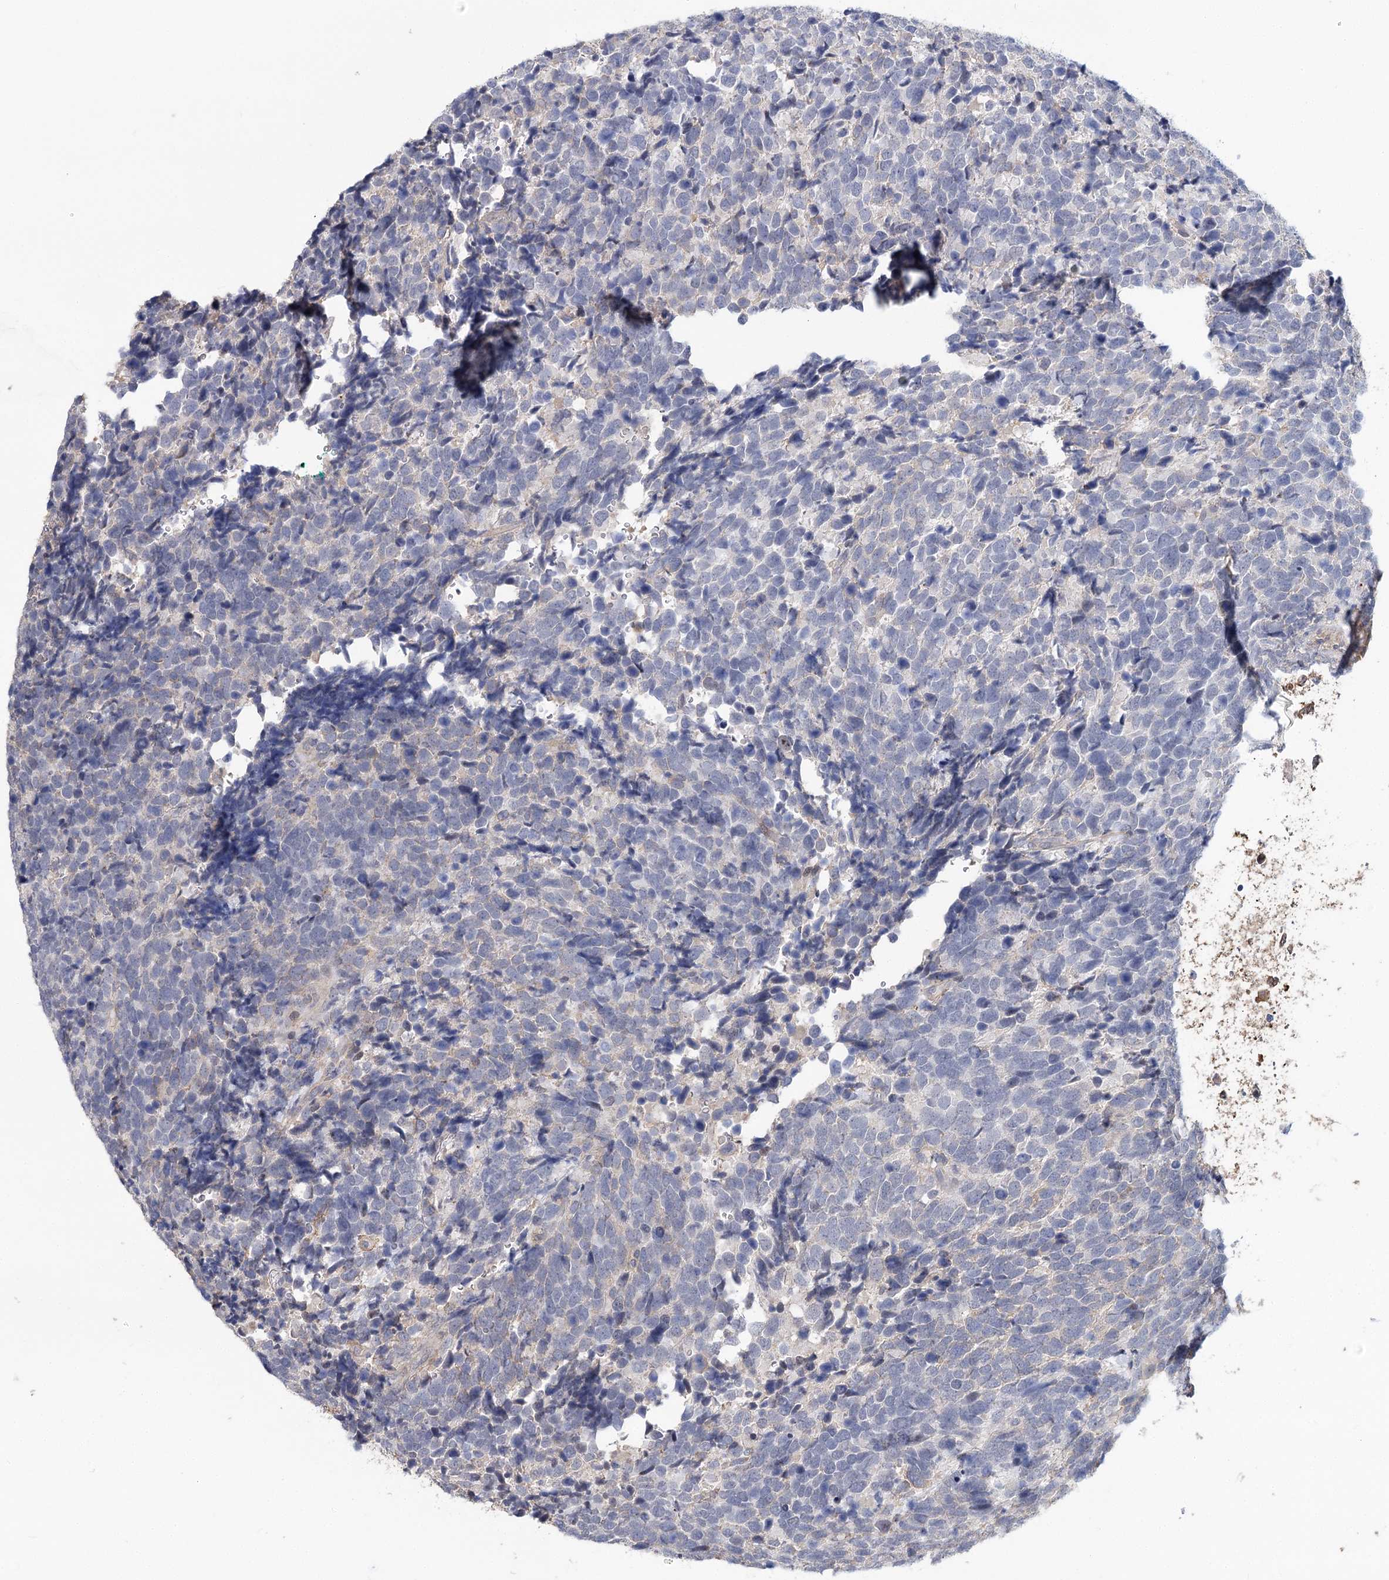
{"staining": {"intensity": "negative", "quantity": "none", "location": "none"}, "tissue": "urothelial cancer", "cell_type": "Tumor cells", "image_type": "cancer", "snomed": [{"axis": "morphology", "description": "Urothelial carcinoma, High grade"}, {"axis": "topography", "description": "Urinary bladder"}], "caption": "A high-resolution image shows immunohistochemistry staining of urothelial cancer, which demonstrates no significant expression in tumor cells.", "gene": "TMEM218", "patient": {"sex": "female", "age": 82}}